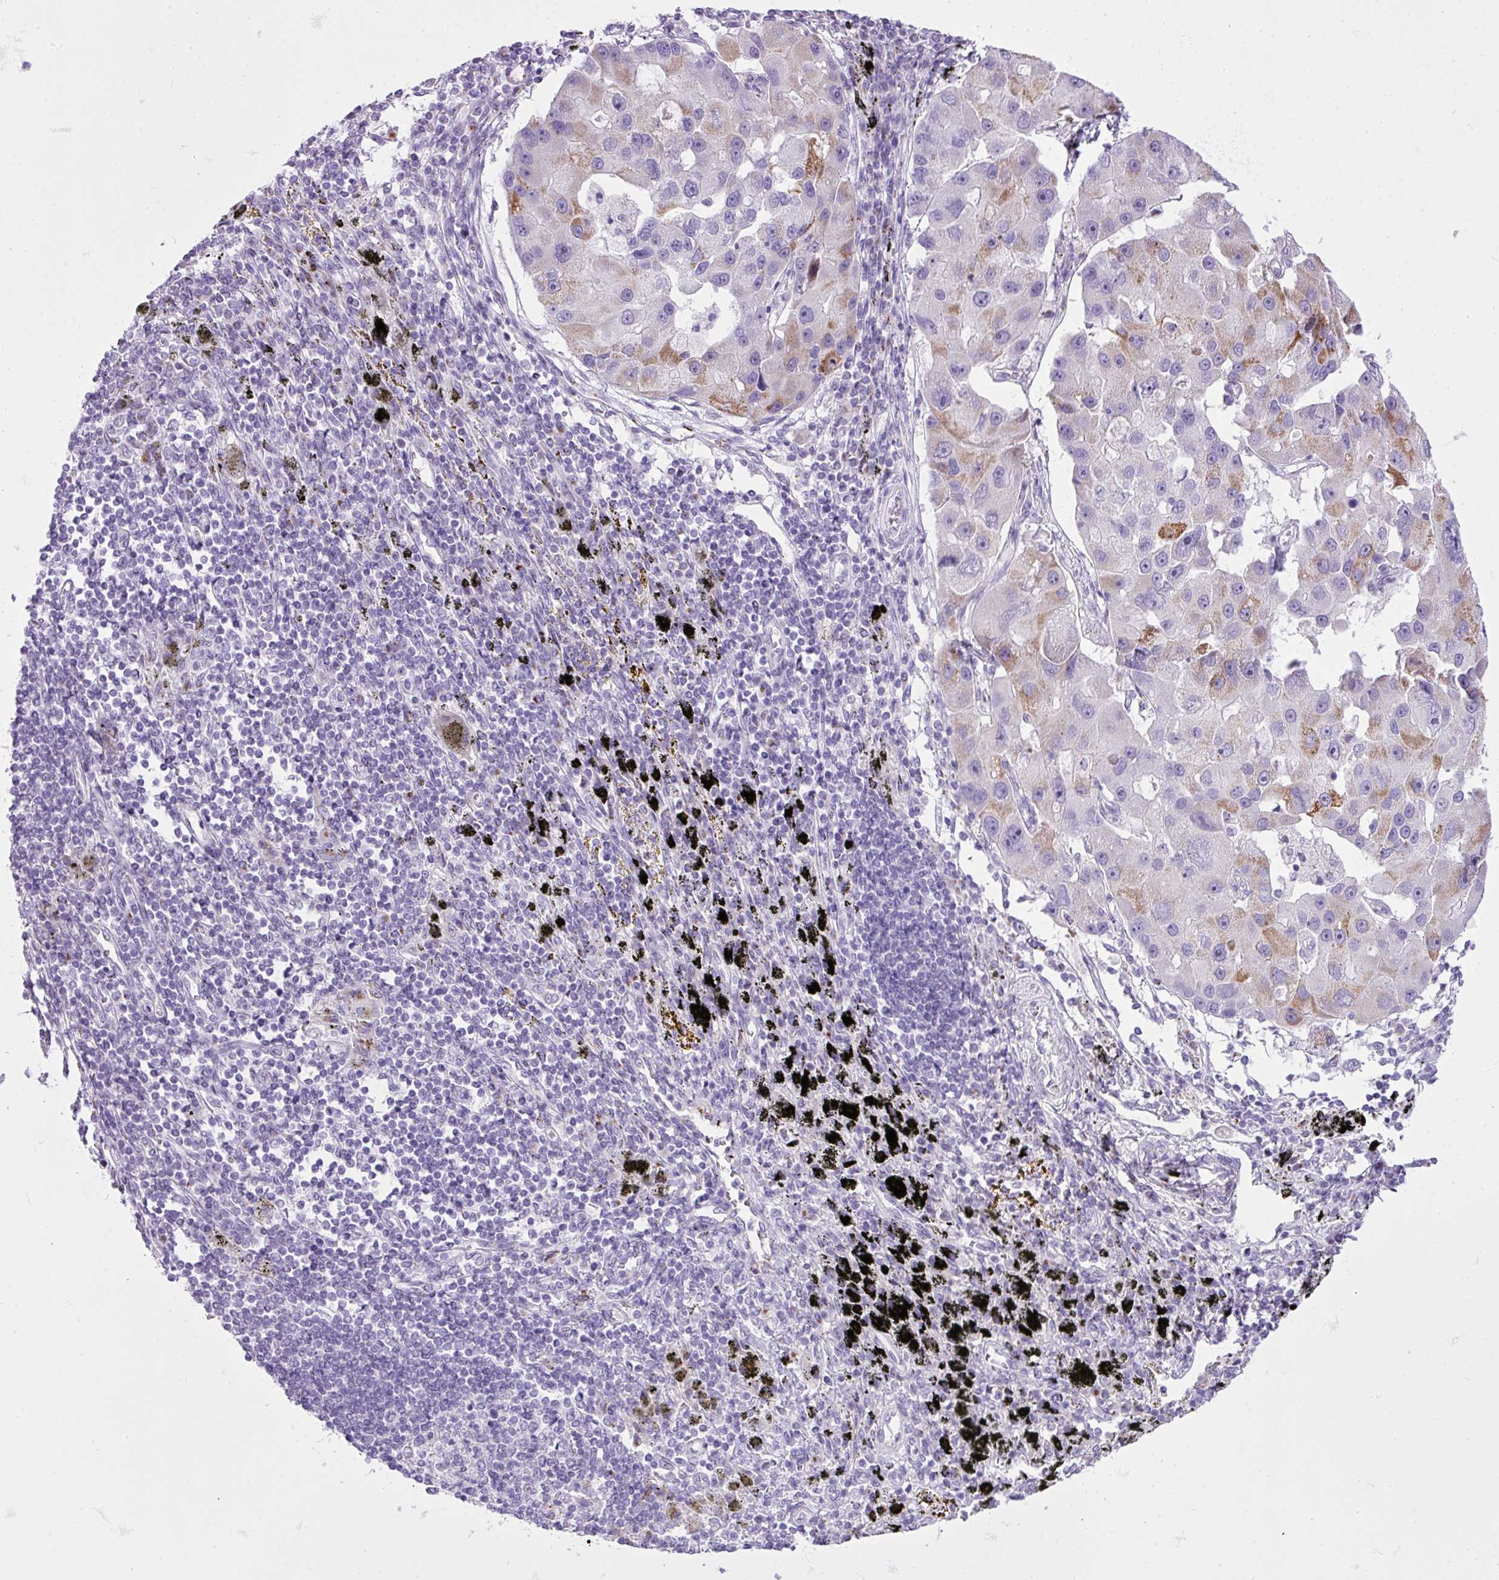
{"staining": {"intensity": "moderate", "quantity": "<25%", "location": "cytoplasmic/membranous"}, "tissue": "lung cancer", "cell_type": "Tumor cells", "image_type": "cancer", "snomed": [{"axis": "morphology", "description": "Adenocarcinoma, NOS"}, {"axis": "topography", "description": "Lung"}], "caption": "Immunohistochemical staining of lung adenocarcinoma shows low levels of moderate cytoplasmic/membranous staining in approximately <25% of tumor cells. (brown staining indicates protein expression, while blue staining denotes nuclei).", "gene": "FAM43A", "patient": {"sex": "female", "age": 54}}